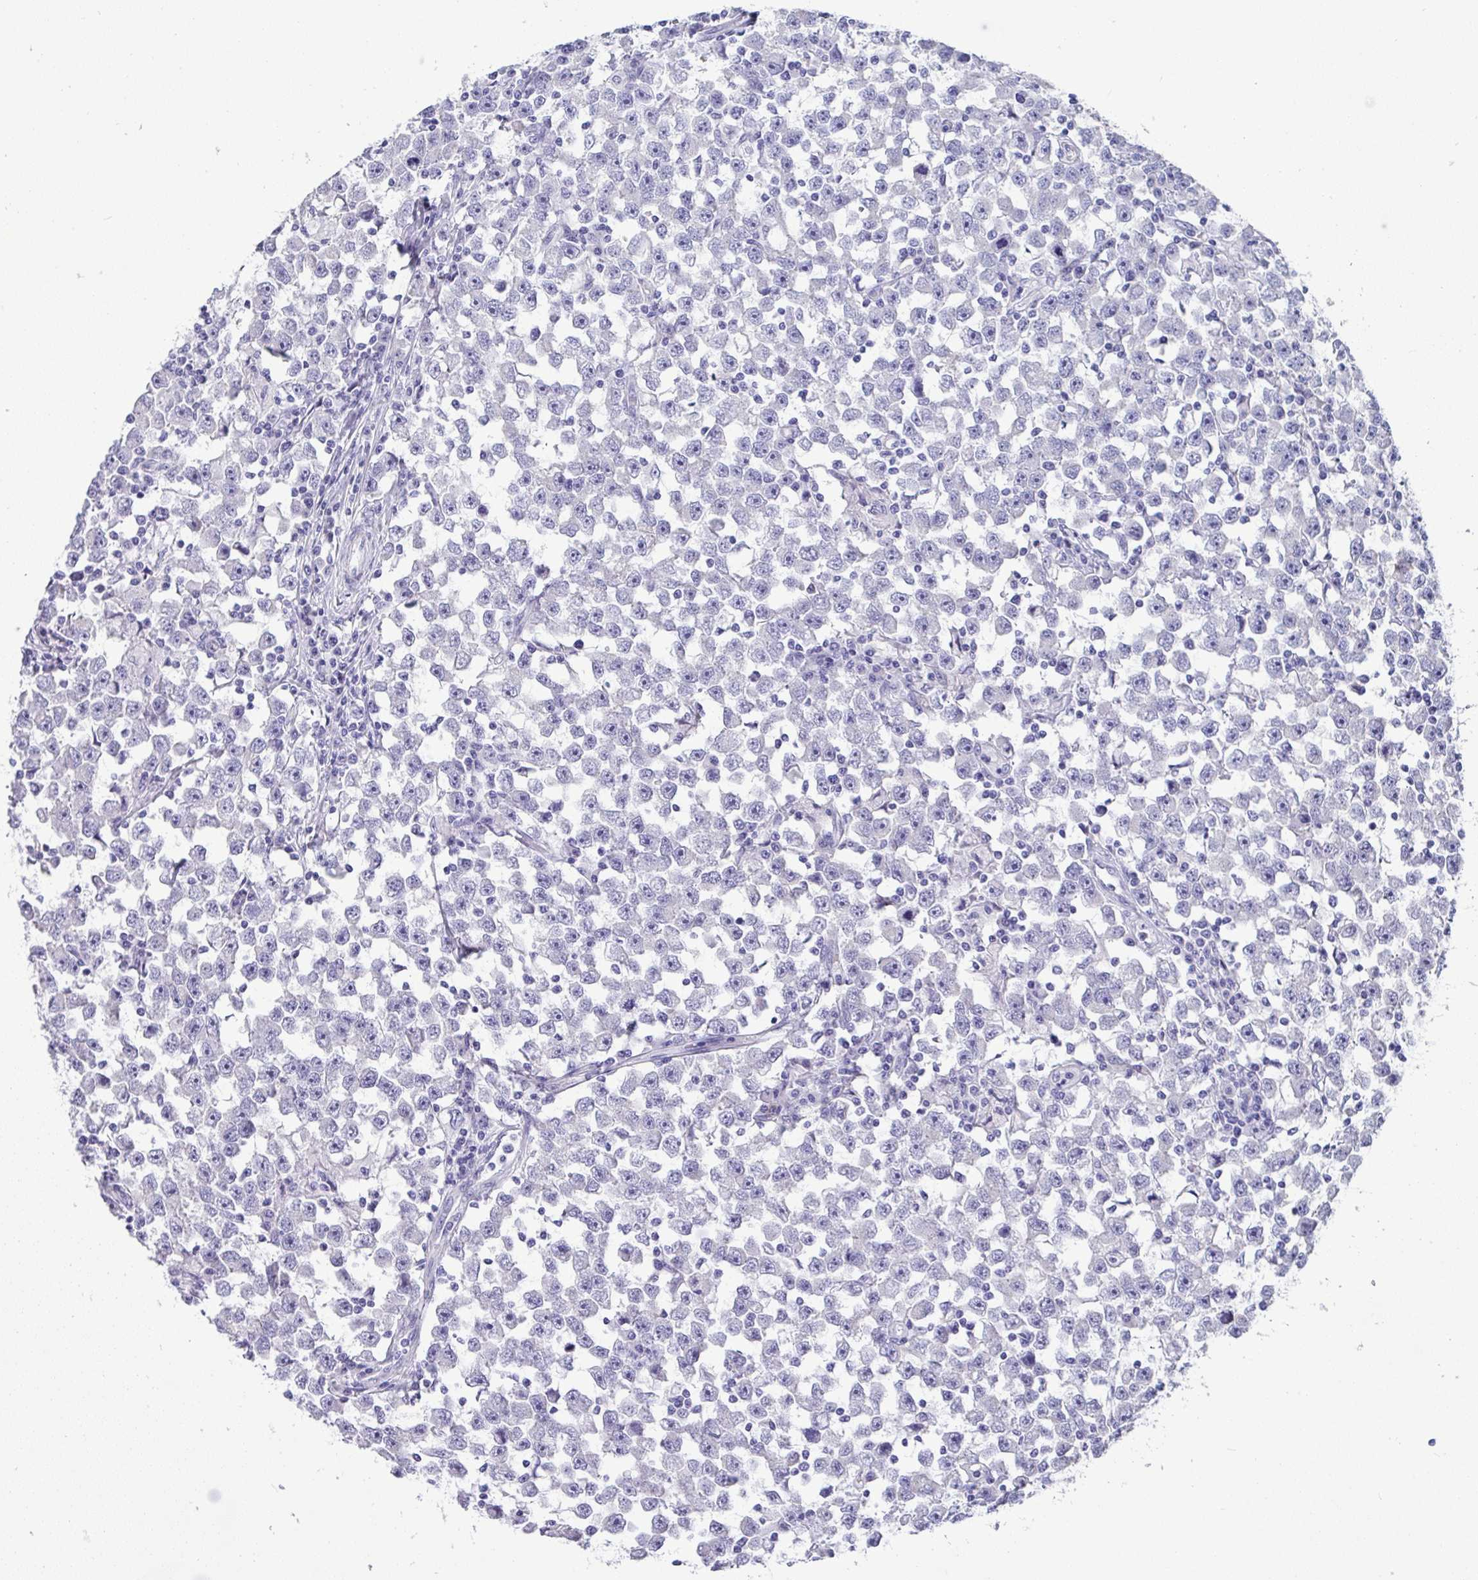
{"staining": {"intensity": "negative", "quantity": "none", "location": "none"}, "tissue": "testis cancer", "cell_type": "Tumor cells", "image_type": "cancer", "snomed": [{"axis": "morphology", "description": "Seminoma, NOS"}, {"axis": "topography", "description": "Testis"}], "caption": "Tumor cells are negative for protein expression in human testis cancer (seminoma). (DAB (3,3'-diaminobenzidine) immunohistochemistry visualized using brightfield microscopy, high magnification).", "gene": "YBX2", "patient": {"sex": "male", "age": 33}}